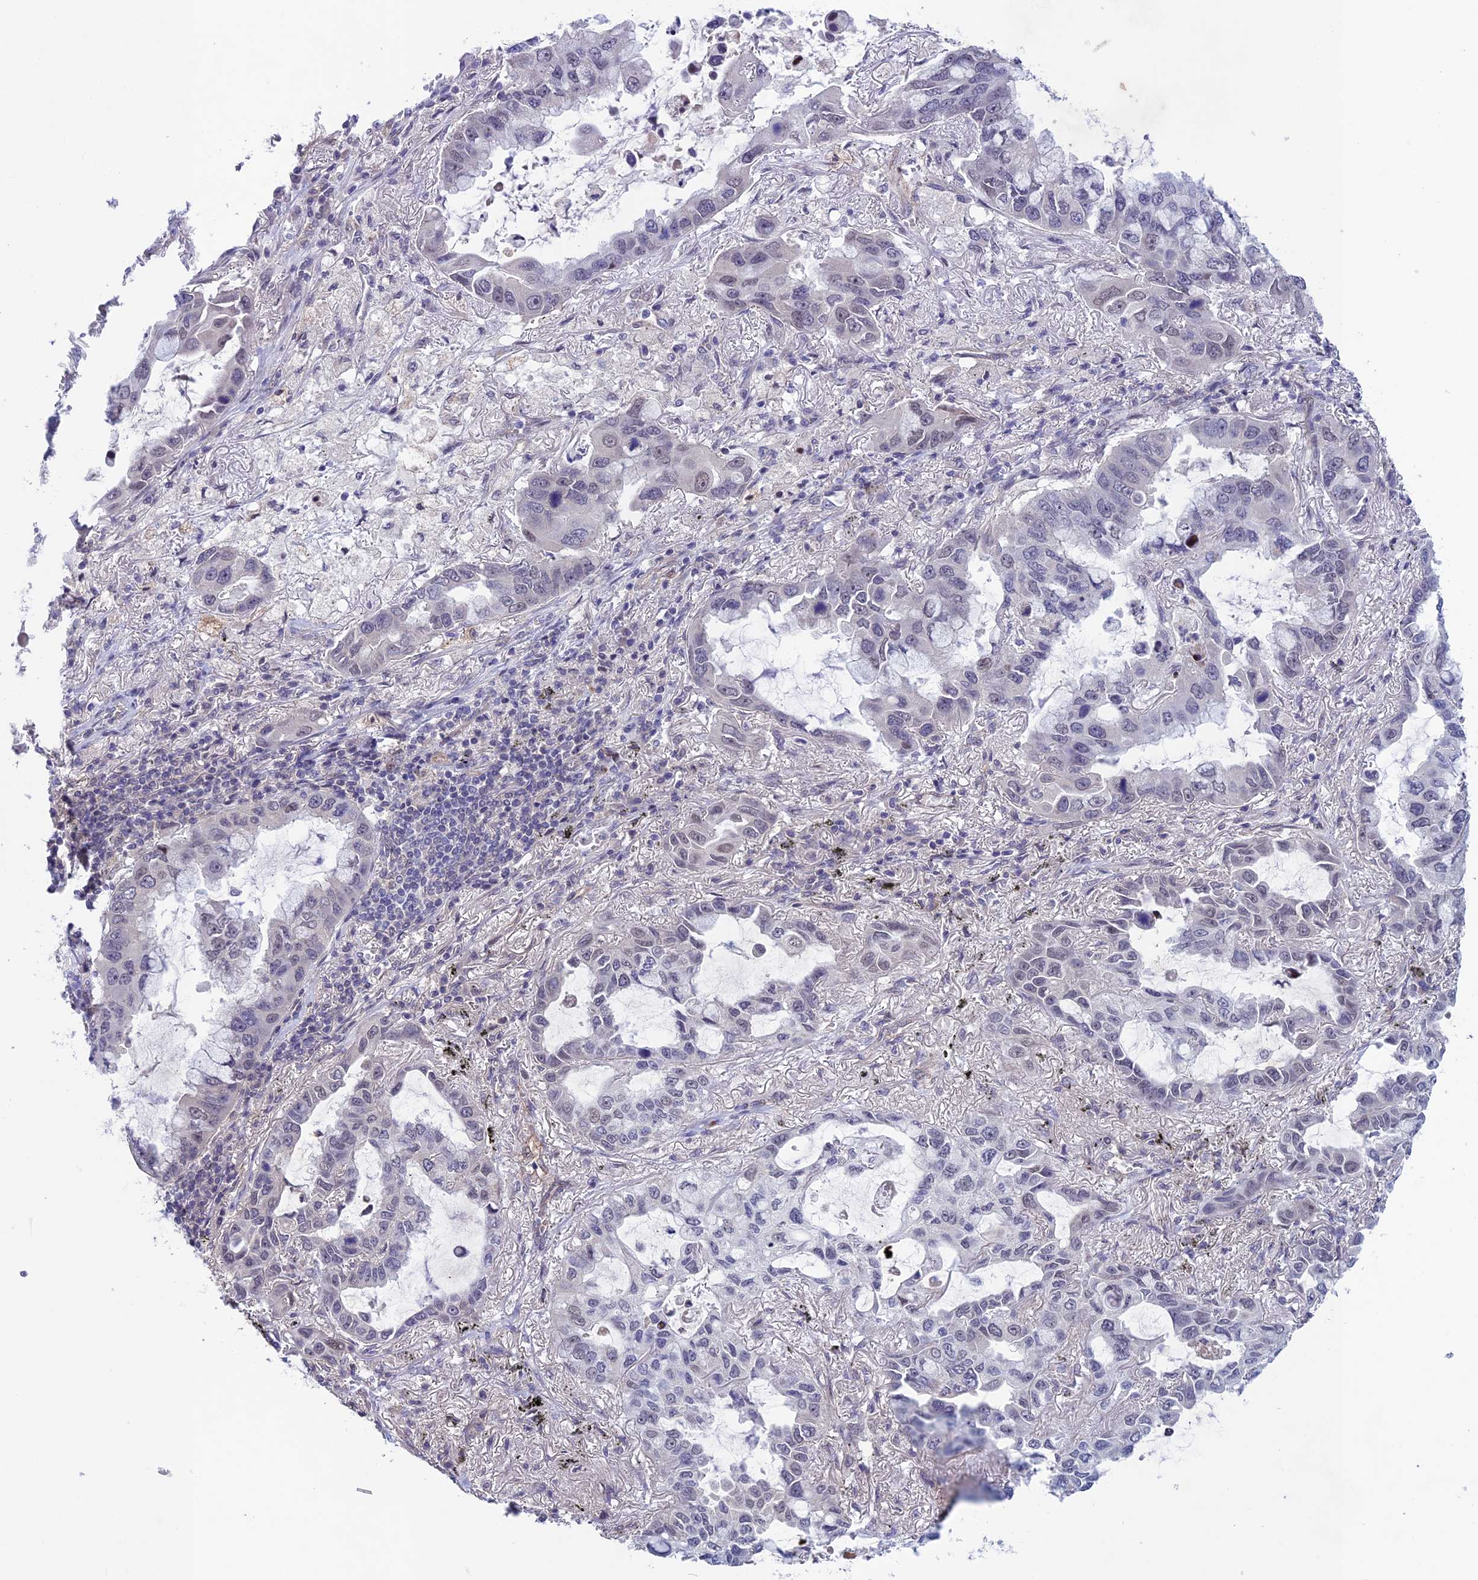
{"staining": {"intensity": "weak", "quantity": "<25%", "location": "nuclear"}, "tissue": "lung cancer", "cell_type": "Tumor cells", "image_type": "cancer", "snomed": [{"axis": "morphology", "description": "Adenocarcinoma, NOS"}, {"axis": "topography", "description": "Lung"}], "caption": "The immunohistochemistry micrograph has no significant staining in tumor cells of lung cancer (adenocarcinoma) tissue.", "gene": "FKBPL", "patient": {"sex": "male", "age": 64}}